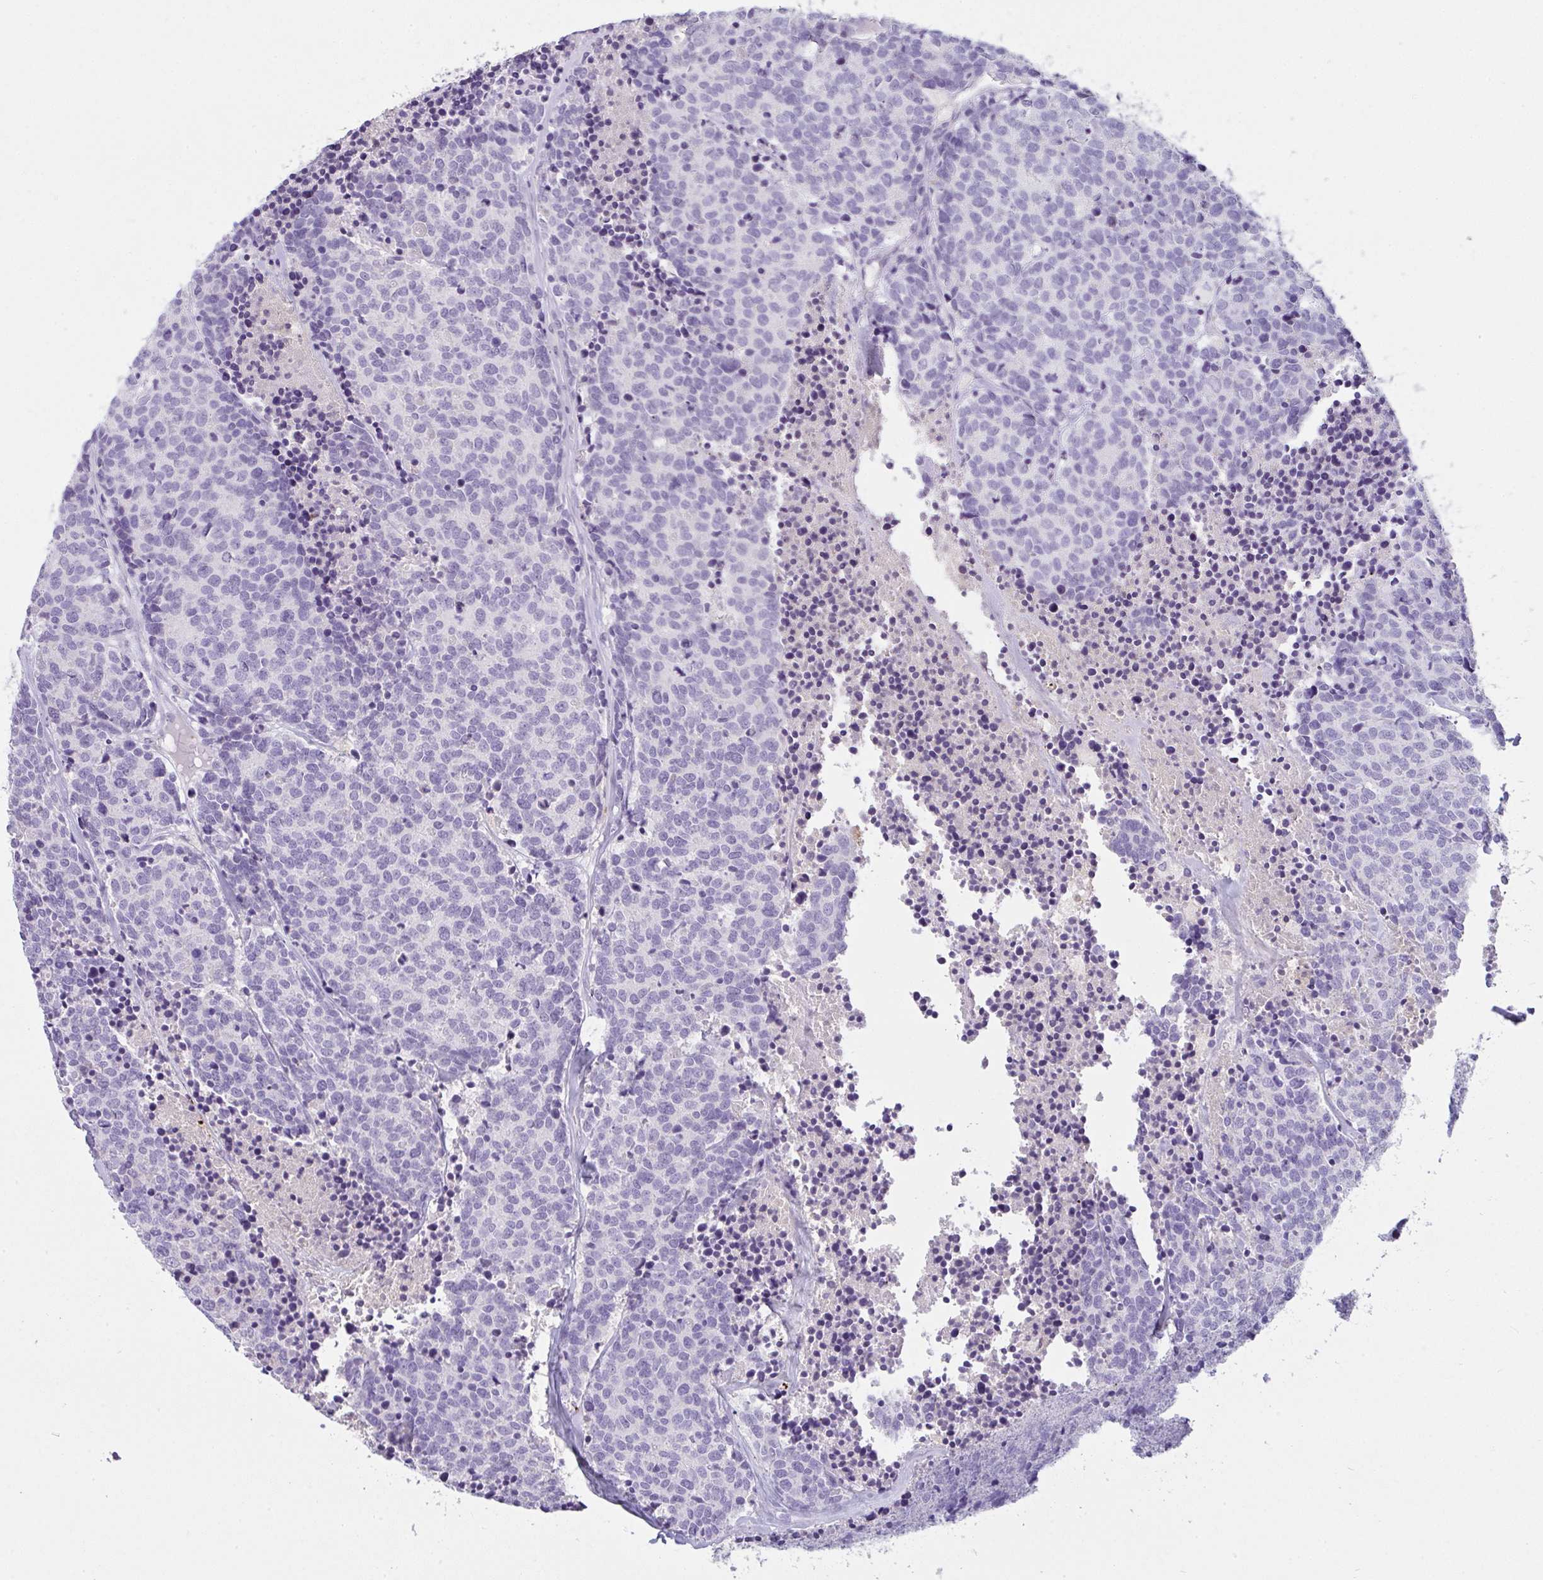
{"staining": {"intensity": "negative", "quantity": "none", "location": "none"}, "tissue": "carcinoid", "cell_type": "Tumor cells", "image_type": "cancer", "snomed": [{"axis": "morphology", "description": "Carcinoid, malignant, NOS"}, {"axis": "topography", "description": "Skin"}], "caption": "Tumor cells are negative for brown protein staining in carcinoid.", "gene": "COX7B", "patient": {"sex": "female", "age": 79}}